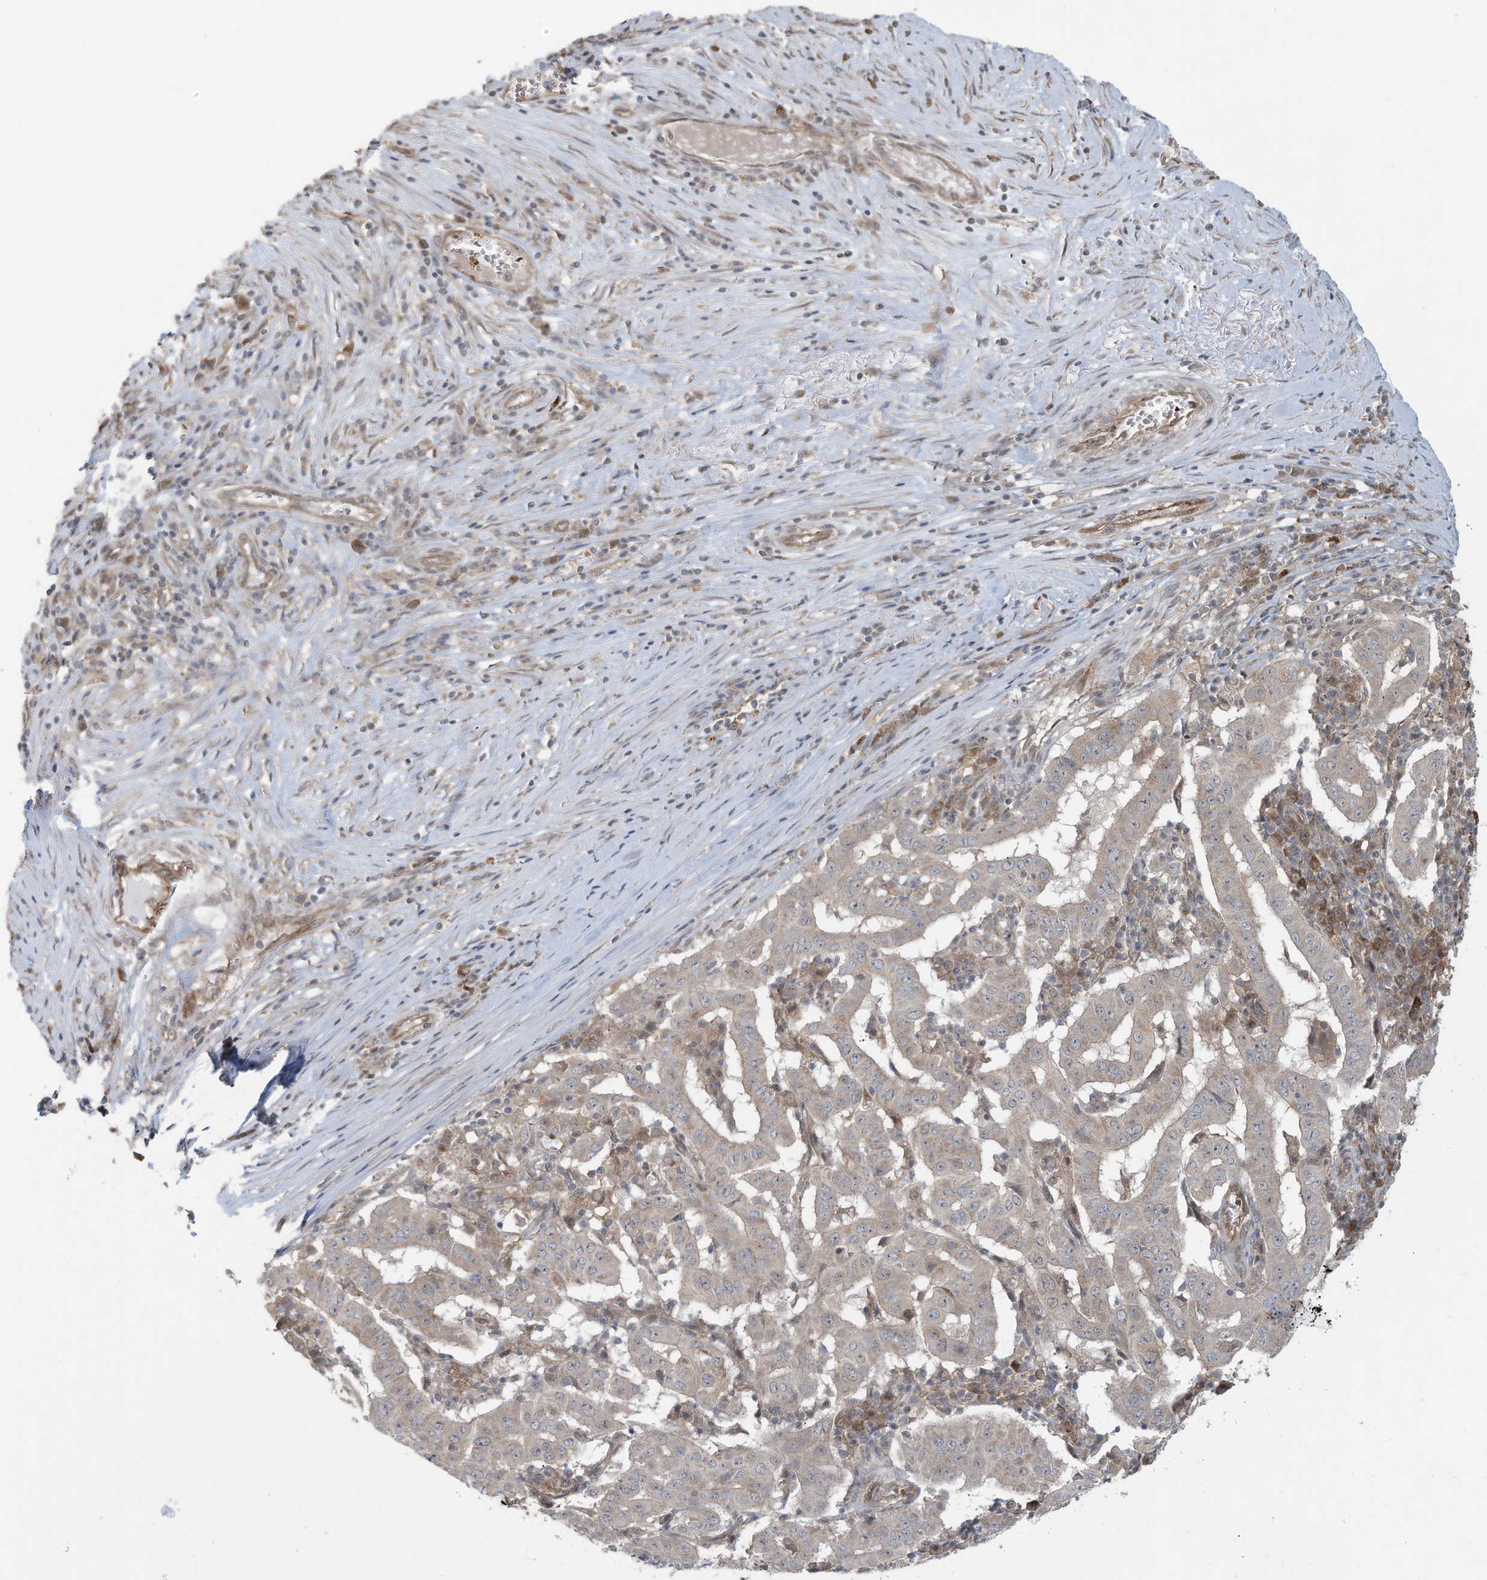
{"staining": {"intensity": "weak", "quantity": "<25%", "location": "cytoplasmic/membranous"}, "tissue": "pancreatic cancer", "cell_type": "Tumor cells", "image_type": "cancer", "snomed": [{"axis": "morphology", "description": "Adenocarcinoma, NOS"}, {"axis": "topography", "description": "Pancreas"}], "caption": "Tumor cells show no significant protein expression in pancreatic cancer. (DAB immunohistochemistry visualized using brightfield microscopy, high magnification).", "gene": "ERI2", "patient": {"sex": "male", "age": 63}}